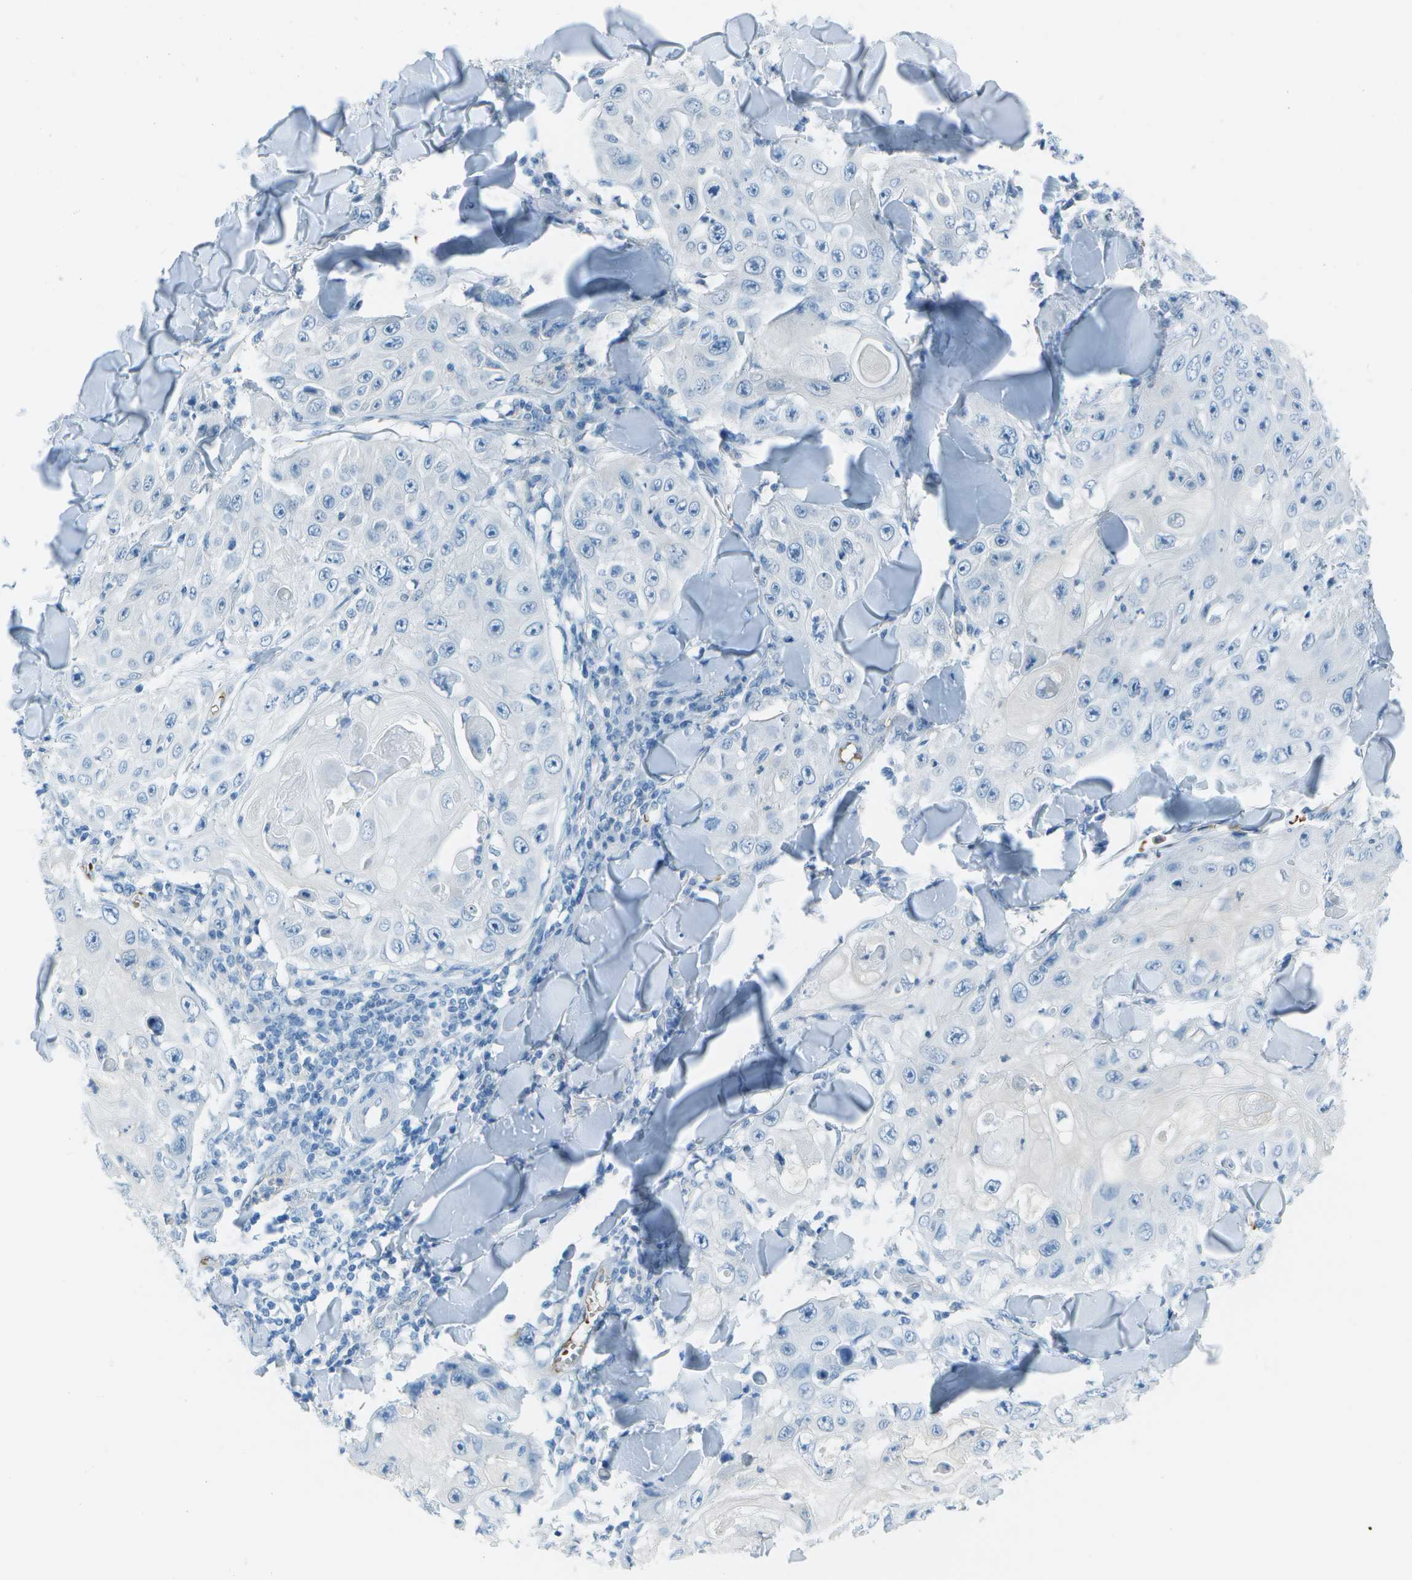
{"staining": {"intensity": "negative", "quantity": "none", "location": "none"}, "tissue": "skin cancer", "cell_type": "Tumor cells", "image_type": "cancer", "snomed": [{"axis": "morphology", "description": "Squamous cell carcinoma, NOS"}, {"axis": "topography", "description": "Skin"}], "caption": "The histopathology image exhibits no significant staining in tumor cells of skin squamous cell carcinoma.", "gene": "ASL", "patient": {"sex": "male", "age": 86}}